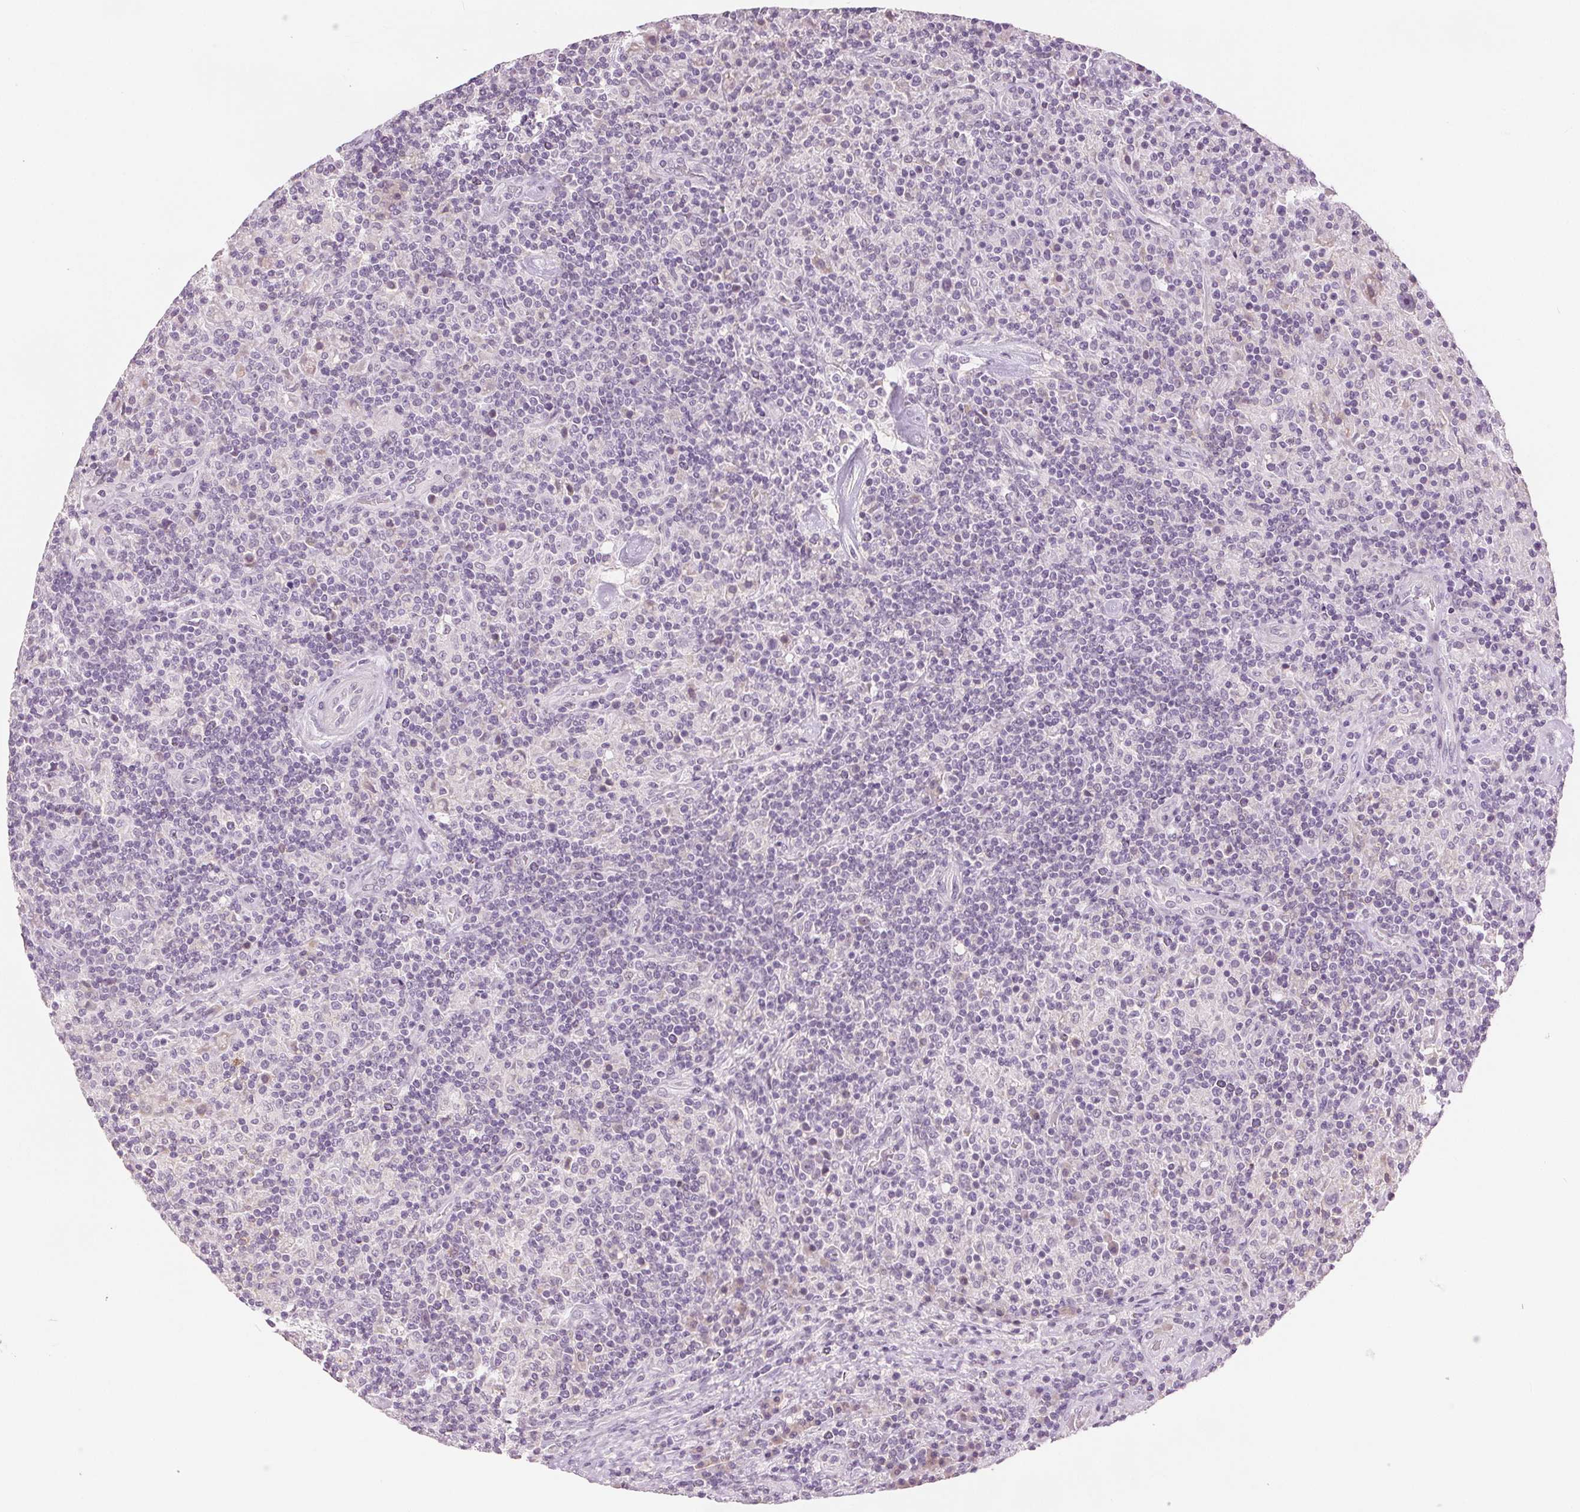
{"staining": {"intensity": "negative", "quantity": "none", "location": "none"}, "tissue": "lymphoma", "cell_type": "Tumor cells", "image_type": "cancer", "snomed": [{"axis": "morphology", "description": "Hodgkin's disease, NOS"}, {"axis": "topography", "description": "Lymph node"}], "caption": "An immunohistochemistry micrograph of lymphoma is shown. There is no staining in tumor cells of lymphoma.", "gene": "CA12", "patient": {"sex": "male", "age": 70}}